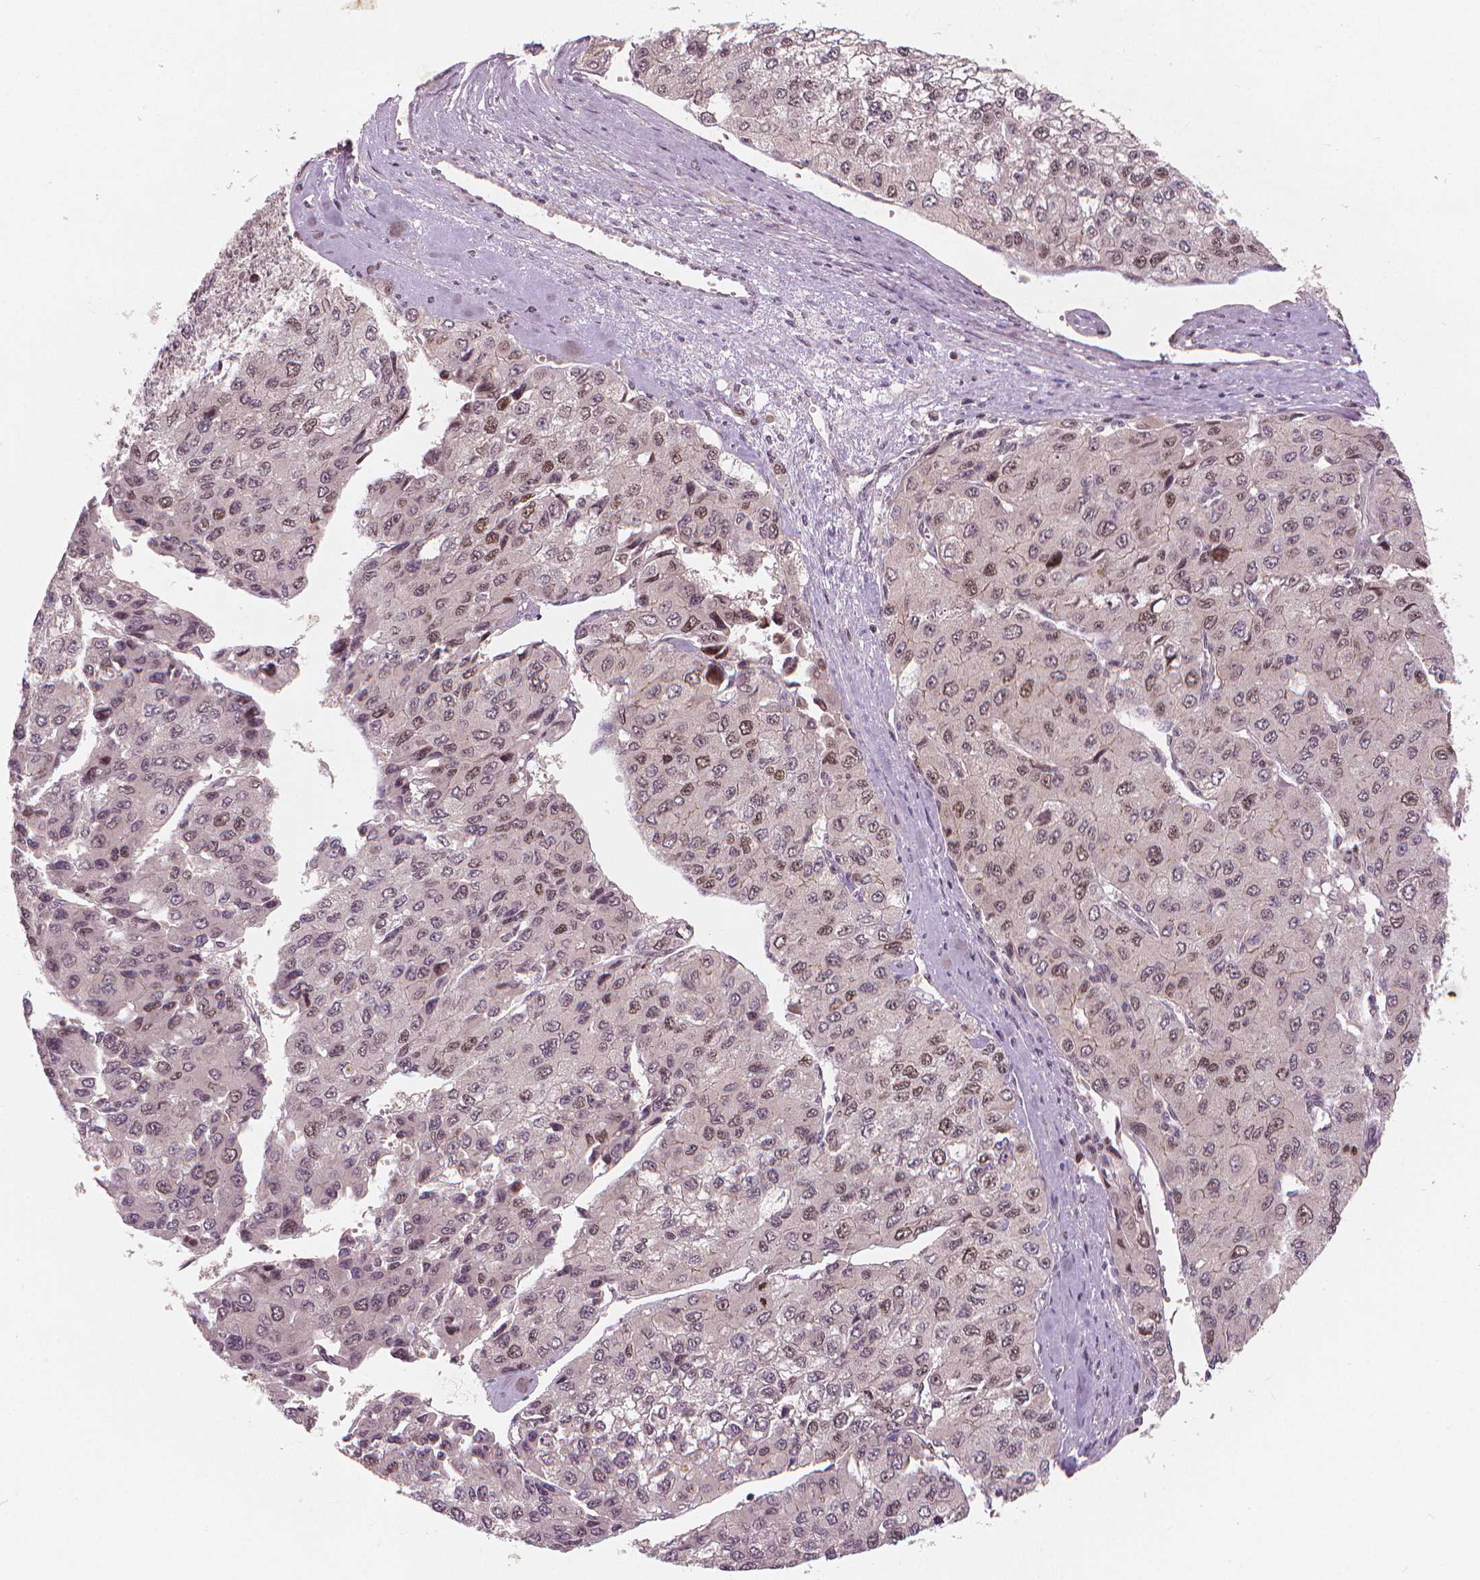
{"staining": {"intensity": "moderate", "quantity": "<25%", "location": "nuclear"}, "tissue": "liver cancer", "cell_type": "Tumor cells", "image_type": "cancer", "snomed": [{"axis": "morphology", "description": "Carcinoma, Hepatocellular, NOS"}, {"axis": "topography", "description": "Liver"}], "caption": "This is a histology image of immunohistochemistry (IHC) staining of liver hepatocellular carcinoma, which shows moderate staining in the nuclear of tumor cells.", "gene": "NSD2", "patient": {"sex": "female", "age": 66}}